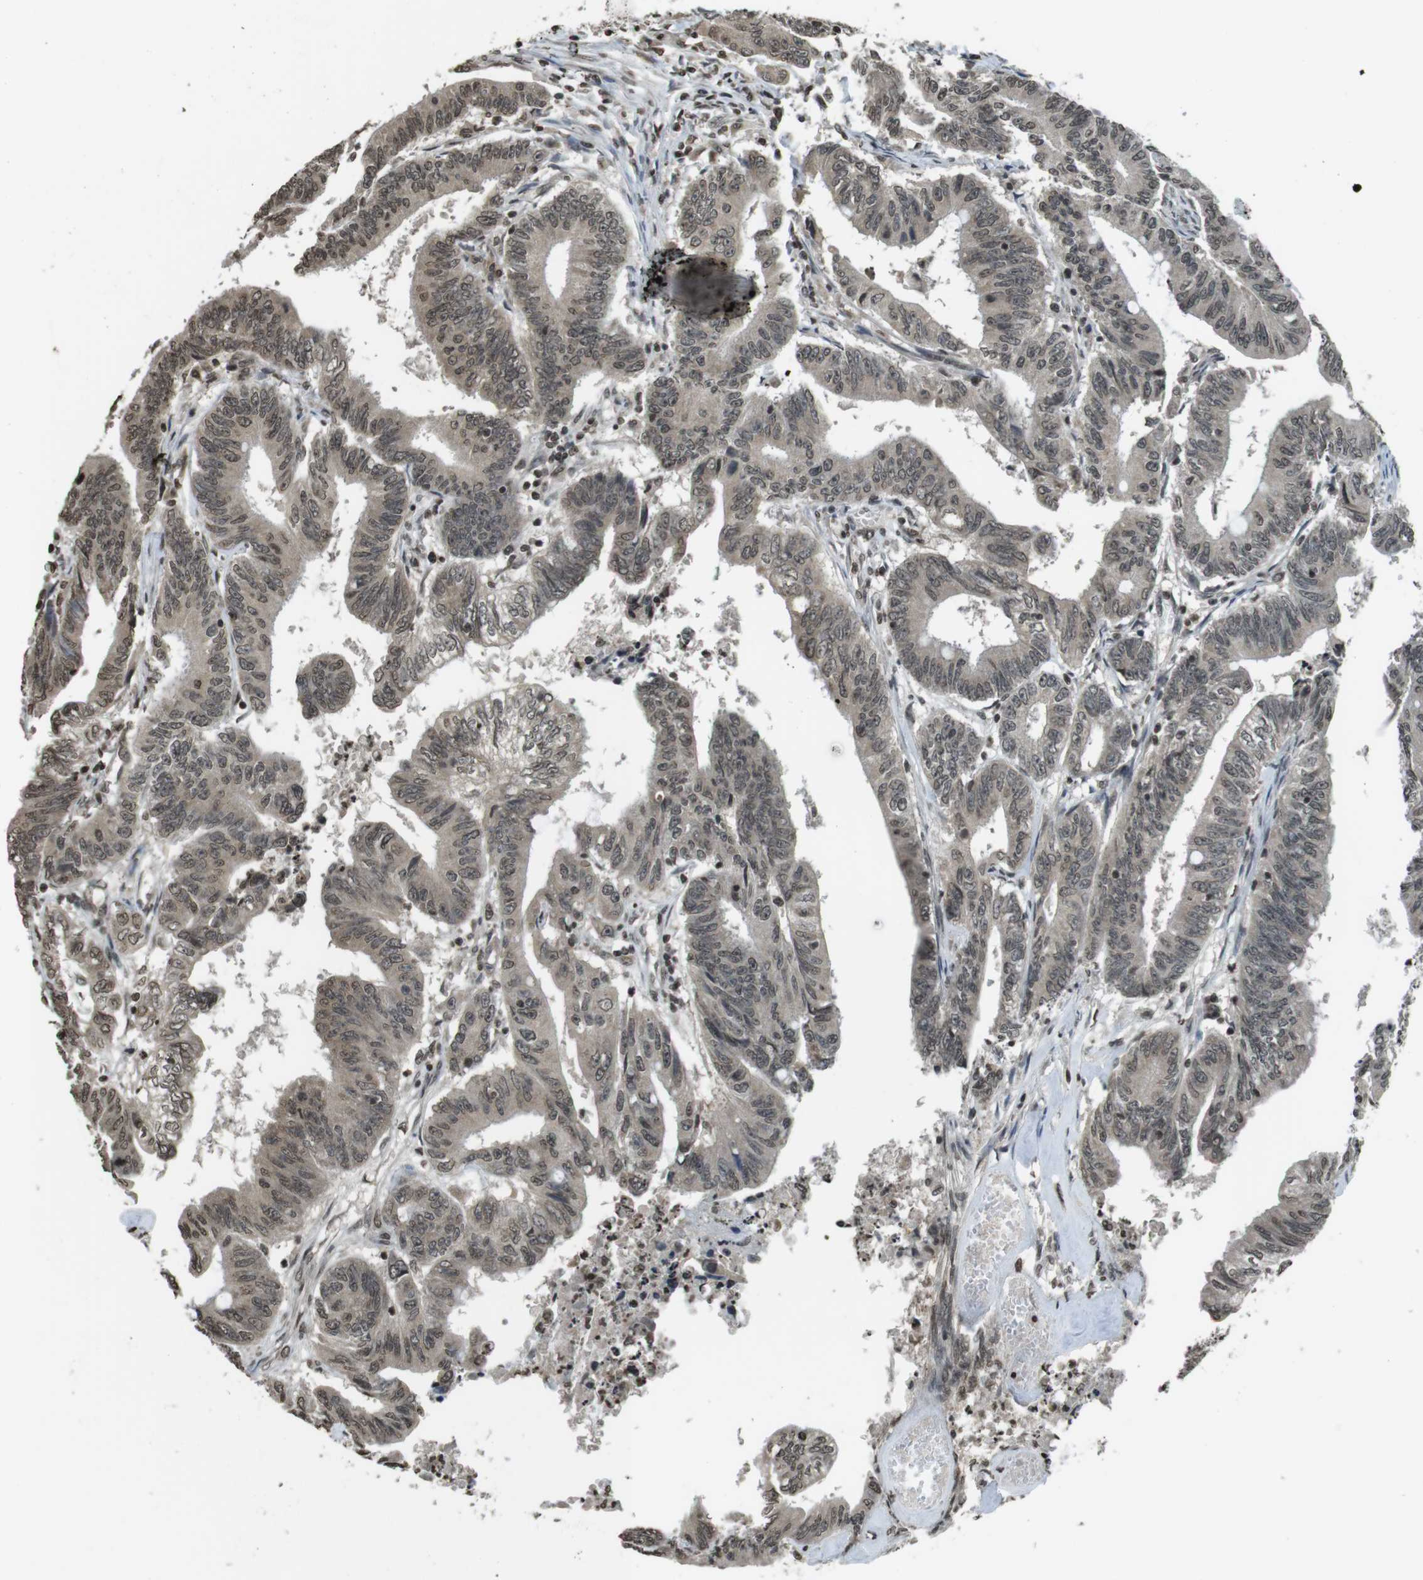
{"staining": {"intensity": "weak", "quantity": "25%-75%", "location": "nuclear"}, "tissue": "colorectal cancer", "cell_type": "Tumor cells", "image_type": "cancer", "snomed": [{"axis": "morphology", "description": "Adenocarcinoma, NOS"}, {"axis": "topography", "description": "Colon"}], "caption": "Adenocarcinoma (colorectal) was stained to show a protein in brown. There is low levels of weak nuclear expression in about 25%-75% of tumor cells.", "gene": "MAF", "patient": {"sex": "male", "age": 45}}